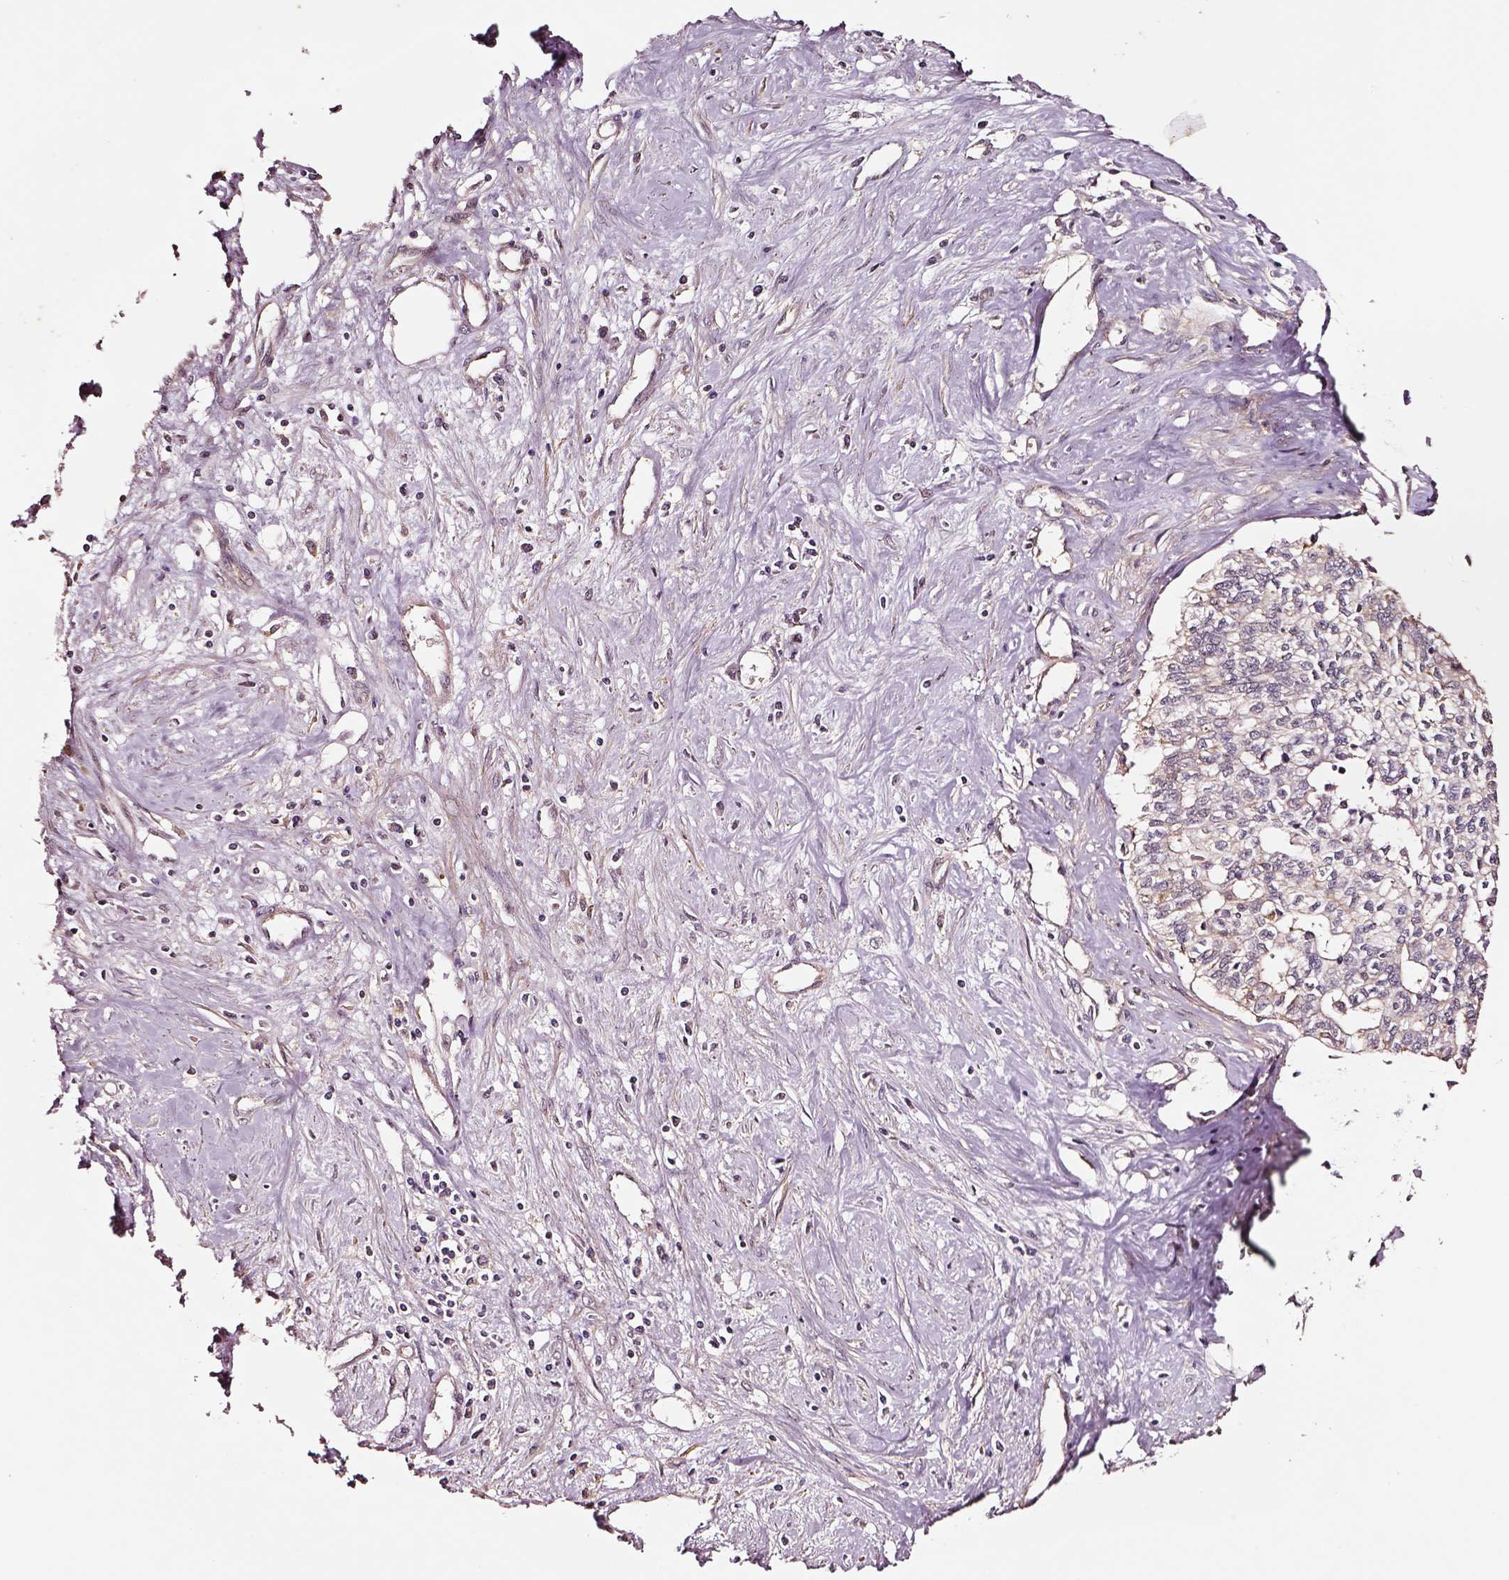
{"staining": {"intensity": "weak", "quantity": "<25%", "location": "cytoplasmic/membranous"}, "tissue": "liver cancer", "cell_type": "Tumor cells", "image_type": "cancer", "snomed": [{"axis": "morphology", "description": "Cholangiocarcinoma"}, {"axis": "topography", "description": "Liver"}], "caption": "An image of cholangiocarcinoma (liver) stained for a protein shows no brown staining in tumor cells.", "gene": "RASSF5", "patient": {"sex": "female", "age": 61}}